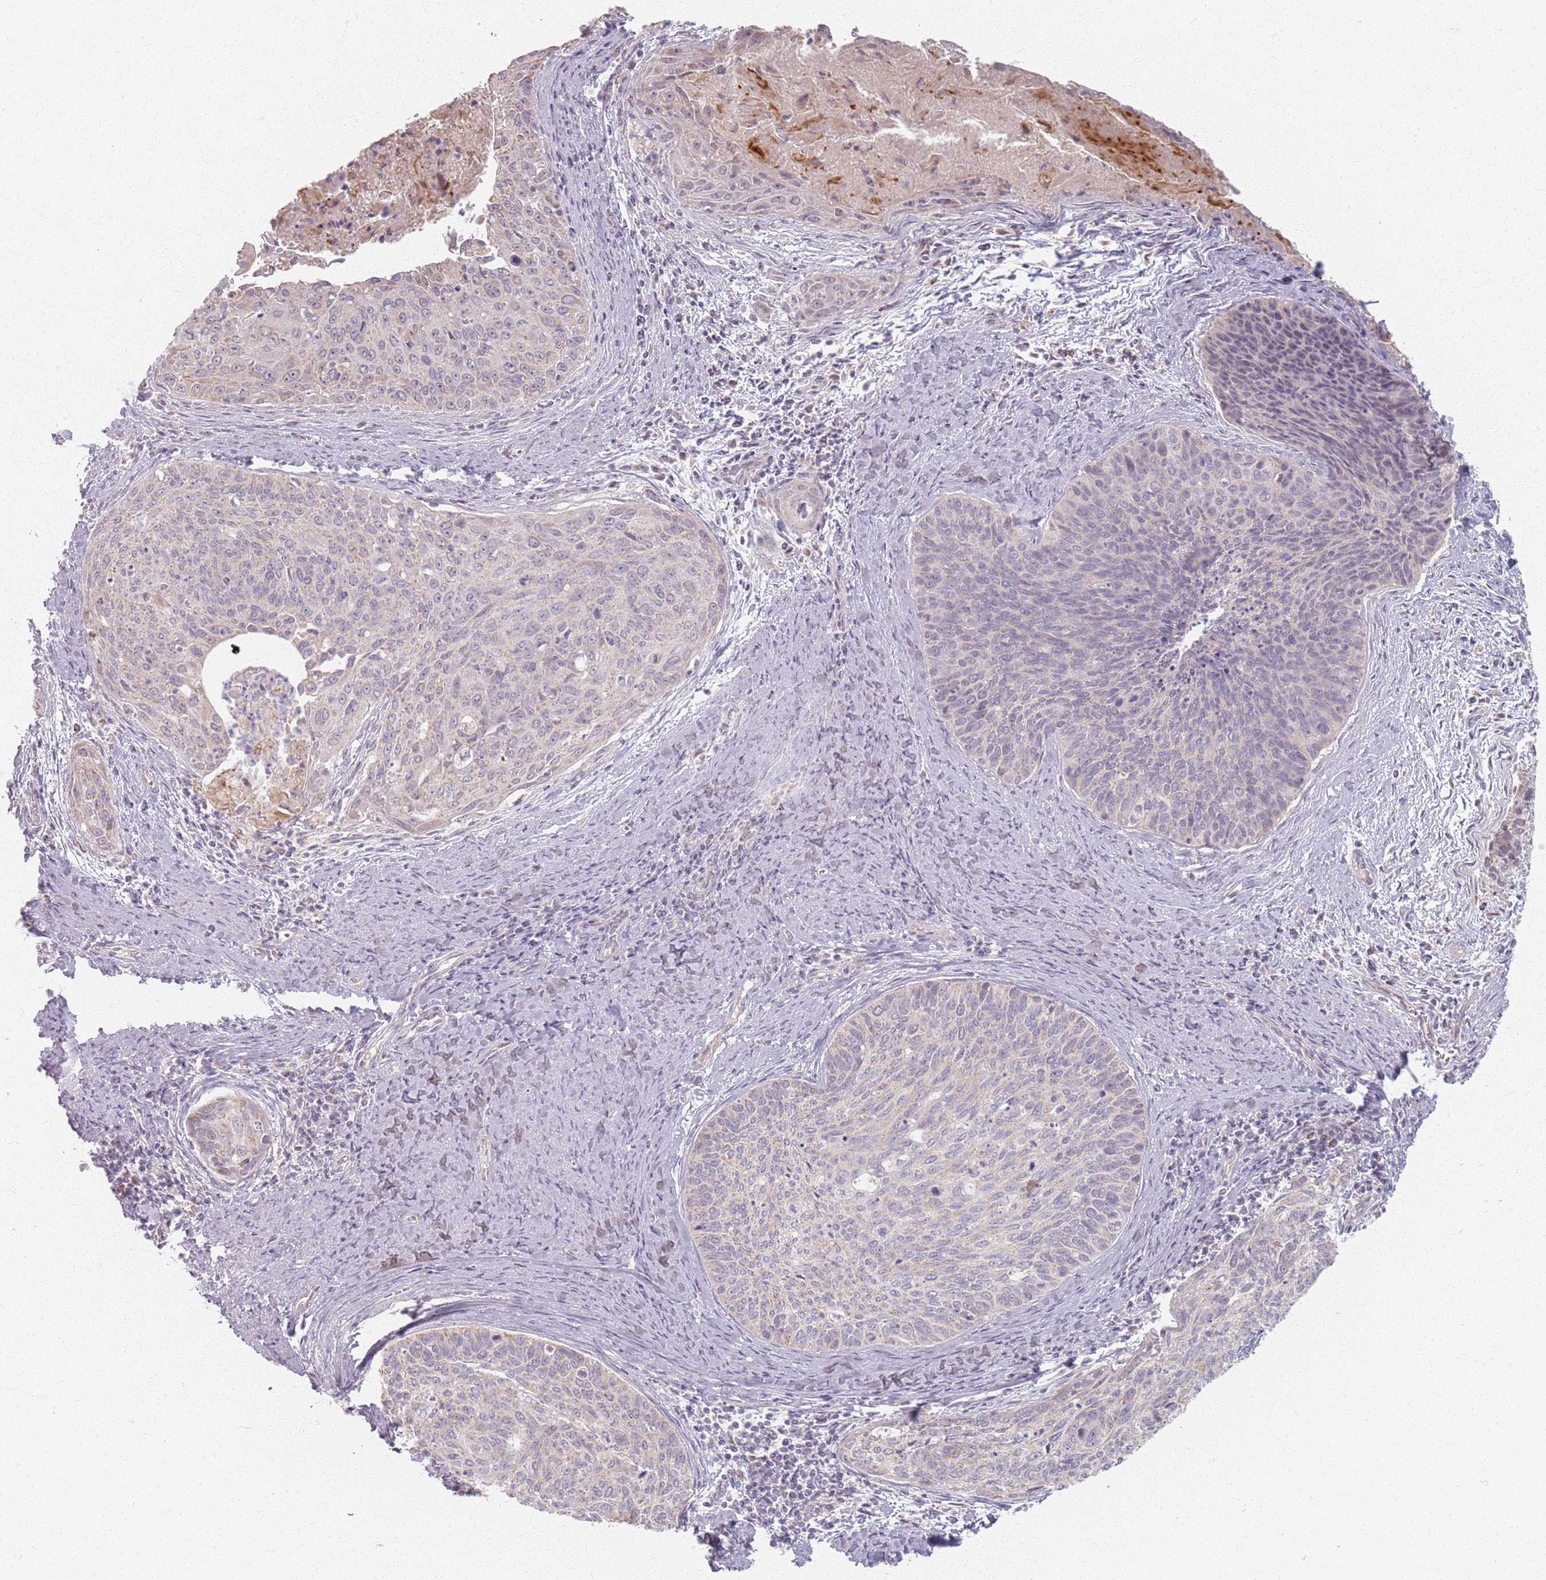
{"staining": {"intensity": "negative", "quantity": "none", "location": "none"}, "tissue": "cervical cancer", "cell_type": "Tumor cells", "image_type": "cancer", "snomed": [{"axis": "morphology", "description": "Squamous cell carcinoma, NOS"}, {"axis": "topography", "description": "Cervix"}], "caption": "IHC of human squamous cell carcinoma (cervical) shows no positivity in tumor cells.", "gene": "PKD2L2", "patient": {"sex": "female", "age": 55}}